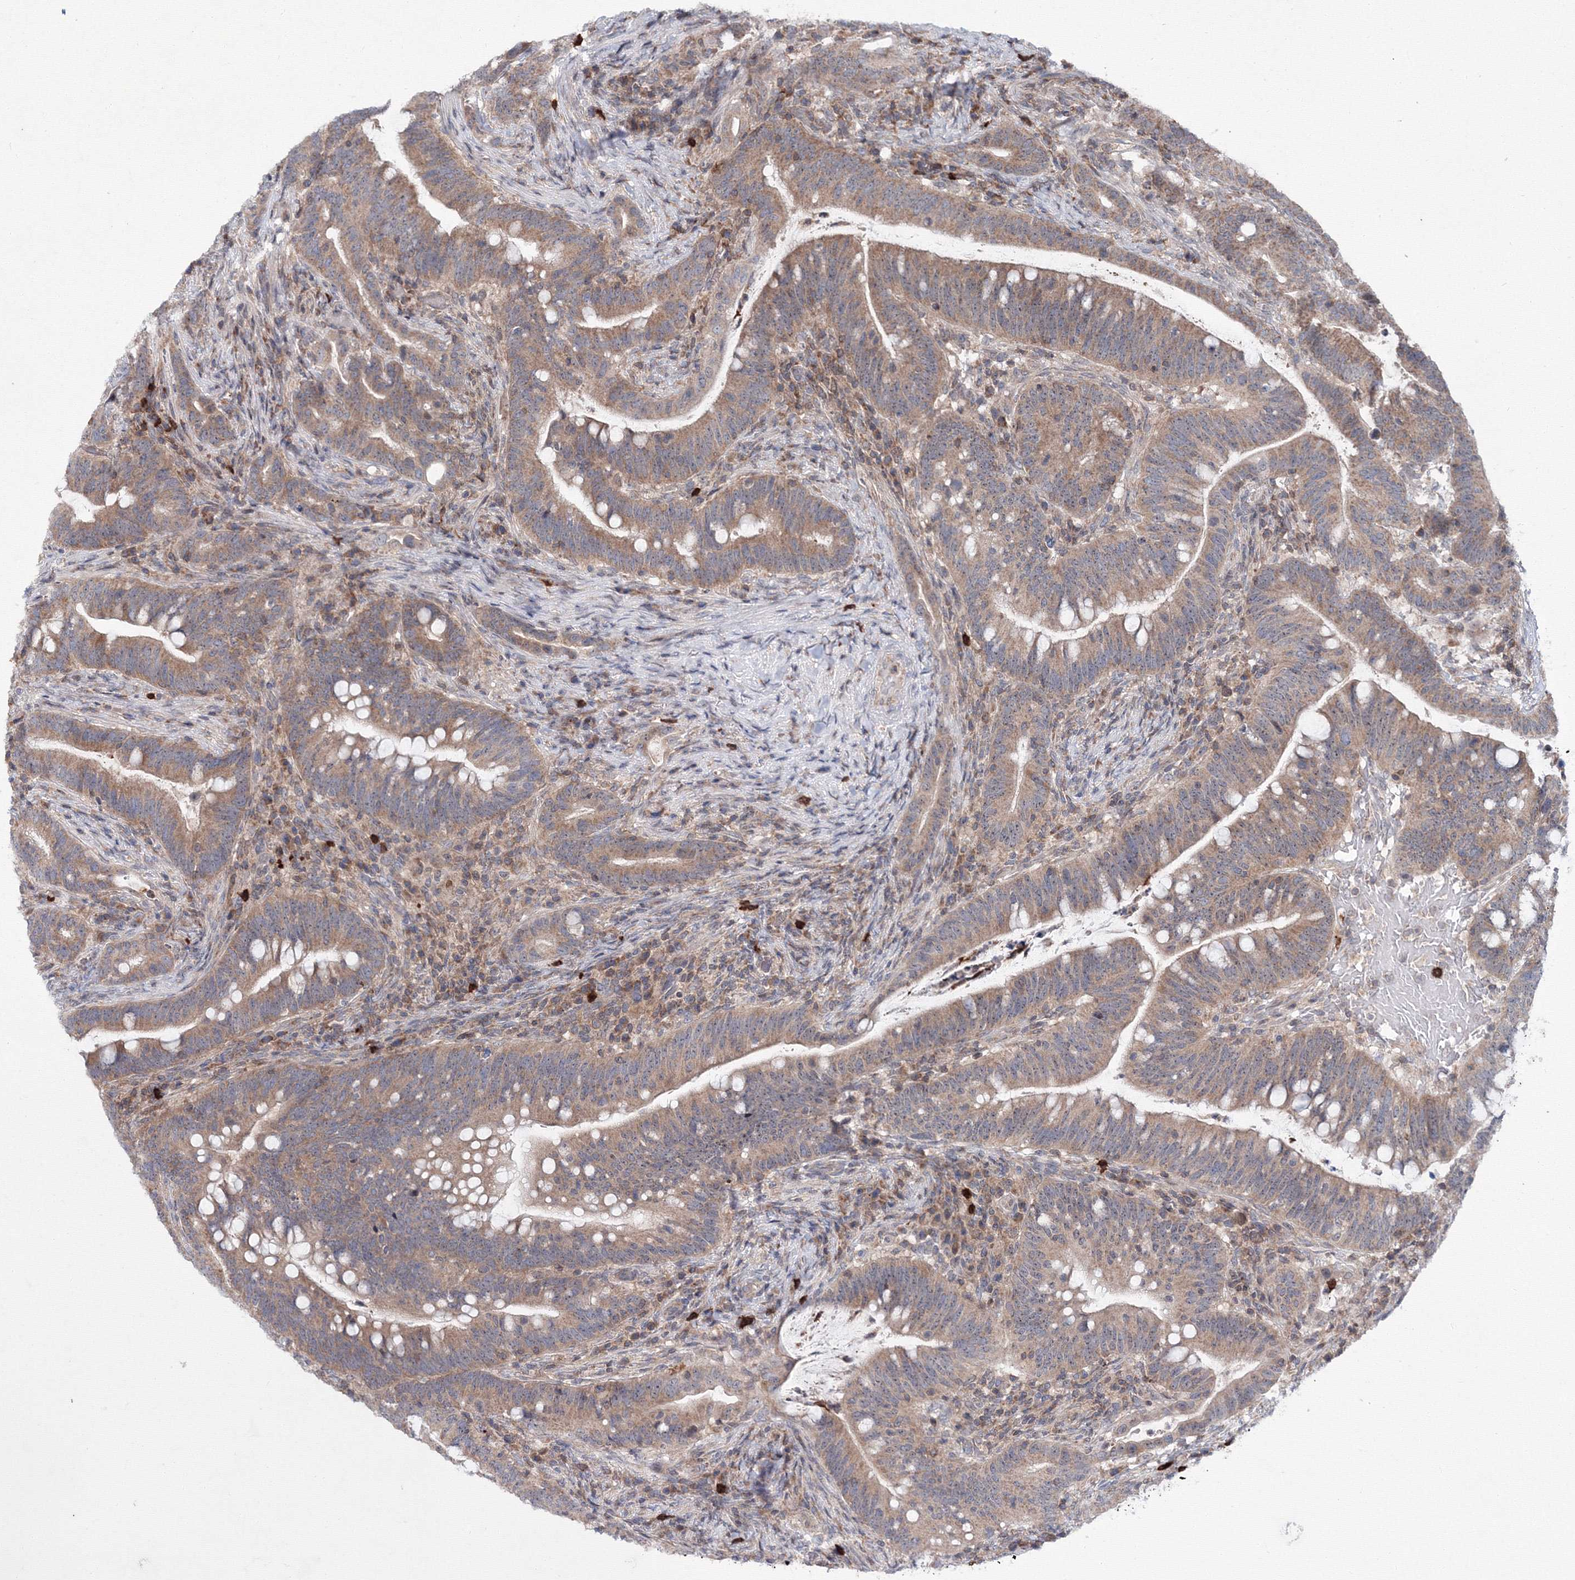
{"staining": {"intensity": "moderate", "quantity": ">75%", "location": "cytoplasmic/membranous"}, "tissue": "colorectal cancer", "cell_type": "Tumor cells", "image_type": "cancer", "snomed": [{"axis": "morphology", "description": "Adenocarcinoma, NOS"}, {"axis": "topography", "description": "Colon"}], "caption": "Moderate cytoplasmic/membranous positivity for a protein is identified in approximately >75% of tumor cells of adenocarcinoma (colorectal) using immunohistochemistry (IHC).", "gene": "MKRN2", "patient": {"sex": "female", "age": 66}}